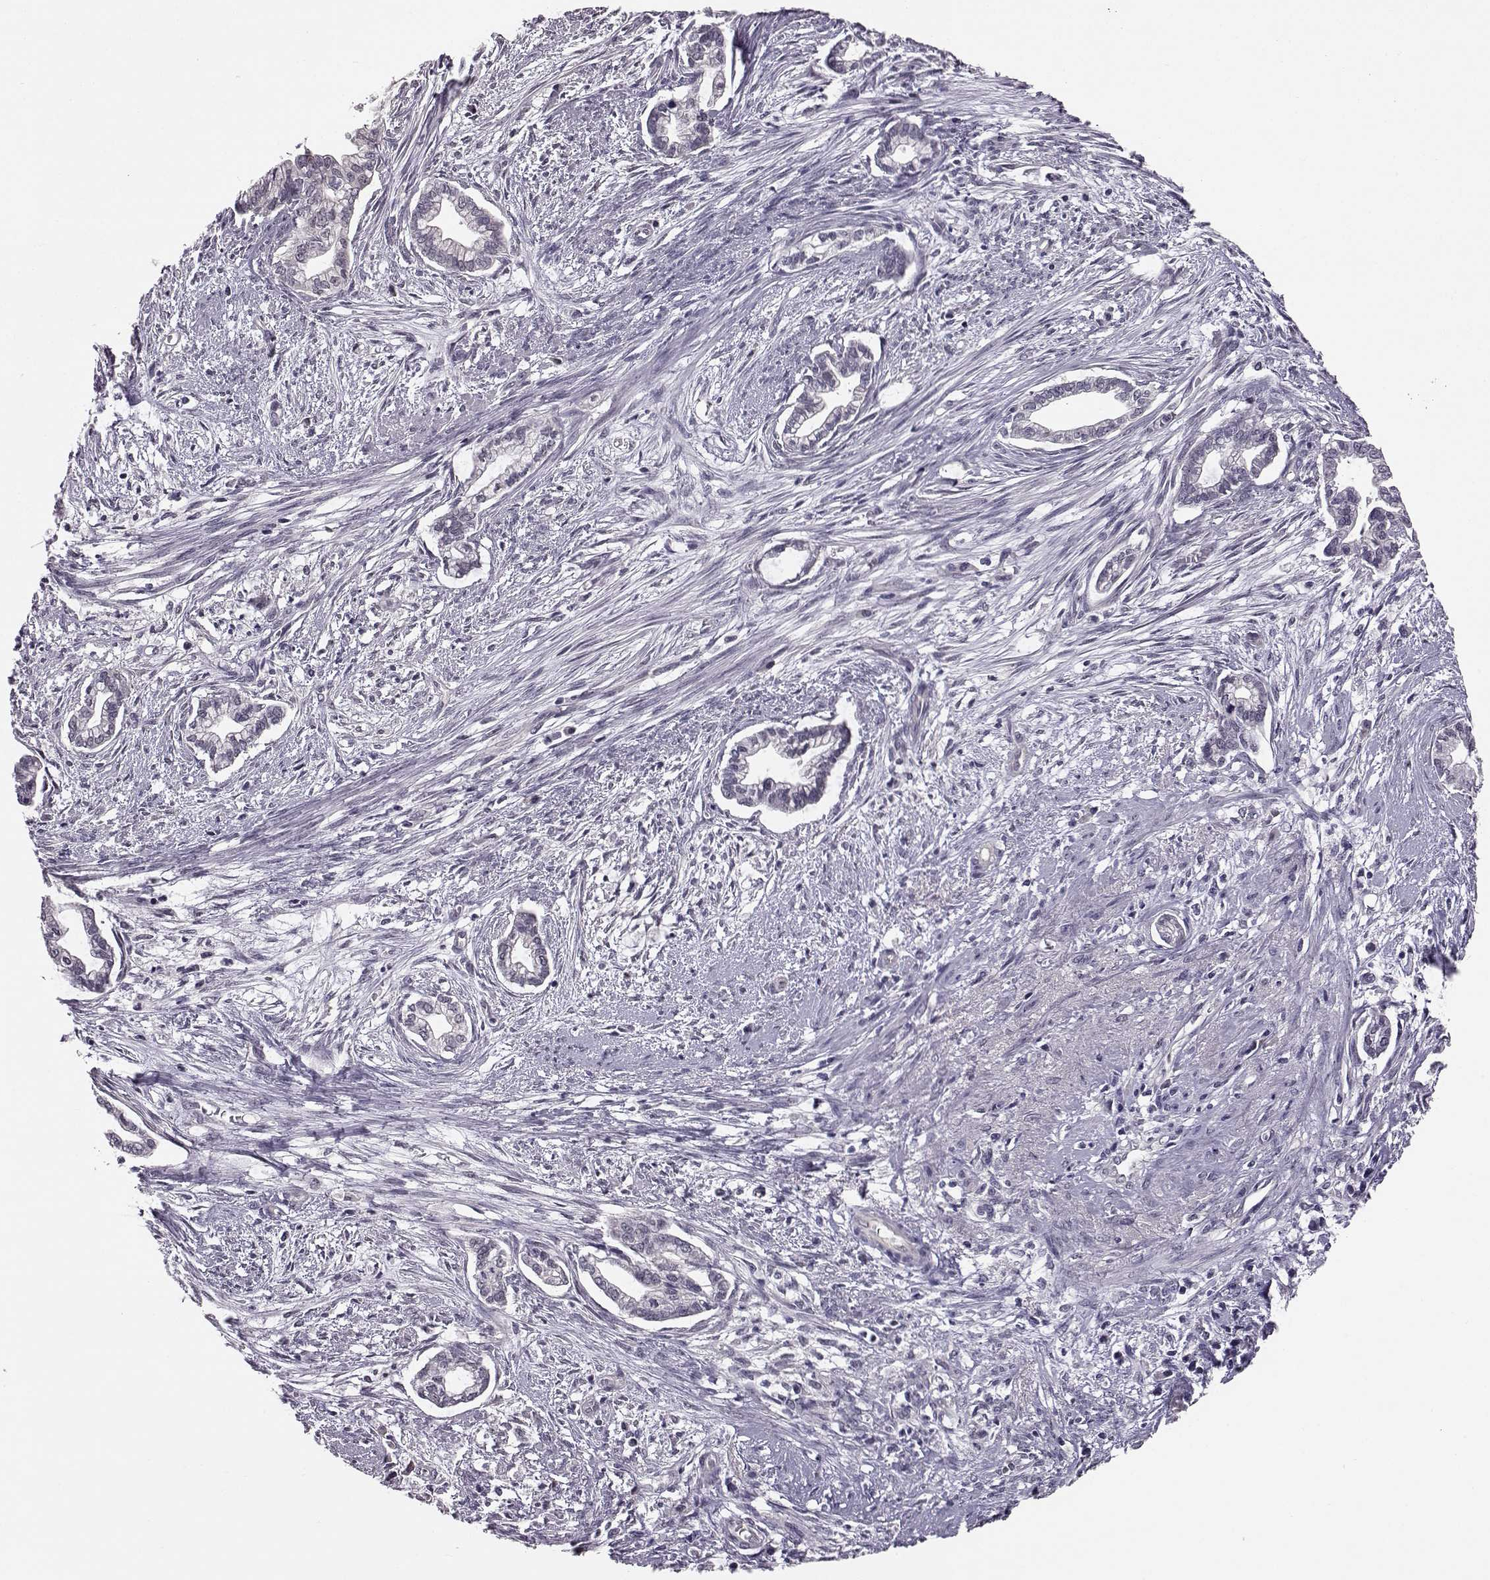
{"staining": {"intensity": "negative", "quantity": "none", "location": "none"}, "tissue": "cervical cancer", "cell_type": "Tumor cells", "image_type": "cancer", "snomed": [{"axis": "morphology", "description": "Adenocarcinoma, NOS"}, {"axis": "topography", "description": "Cervix"}], "caption": "Cervical adenocarcinoma stained for a protein using IHC exhibits no expression tumor cells.", "gene": "C10orf62", "patient": {"sex": "female", "age": 62}}